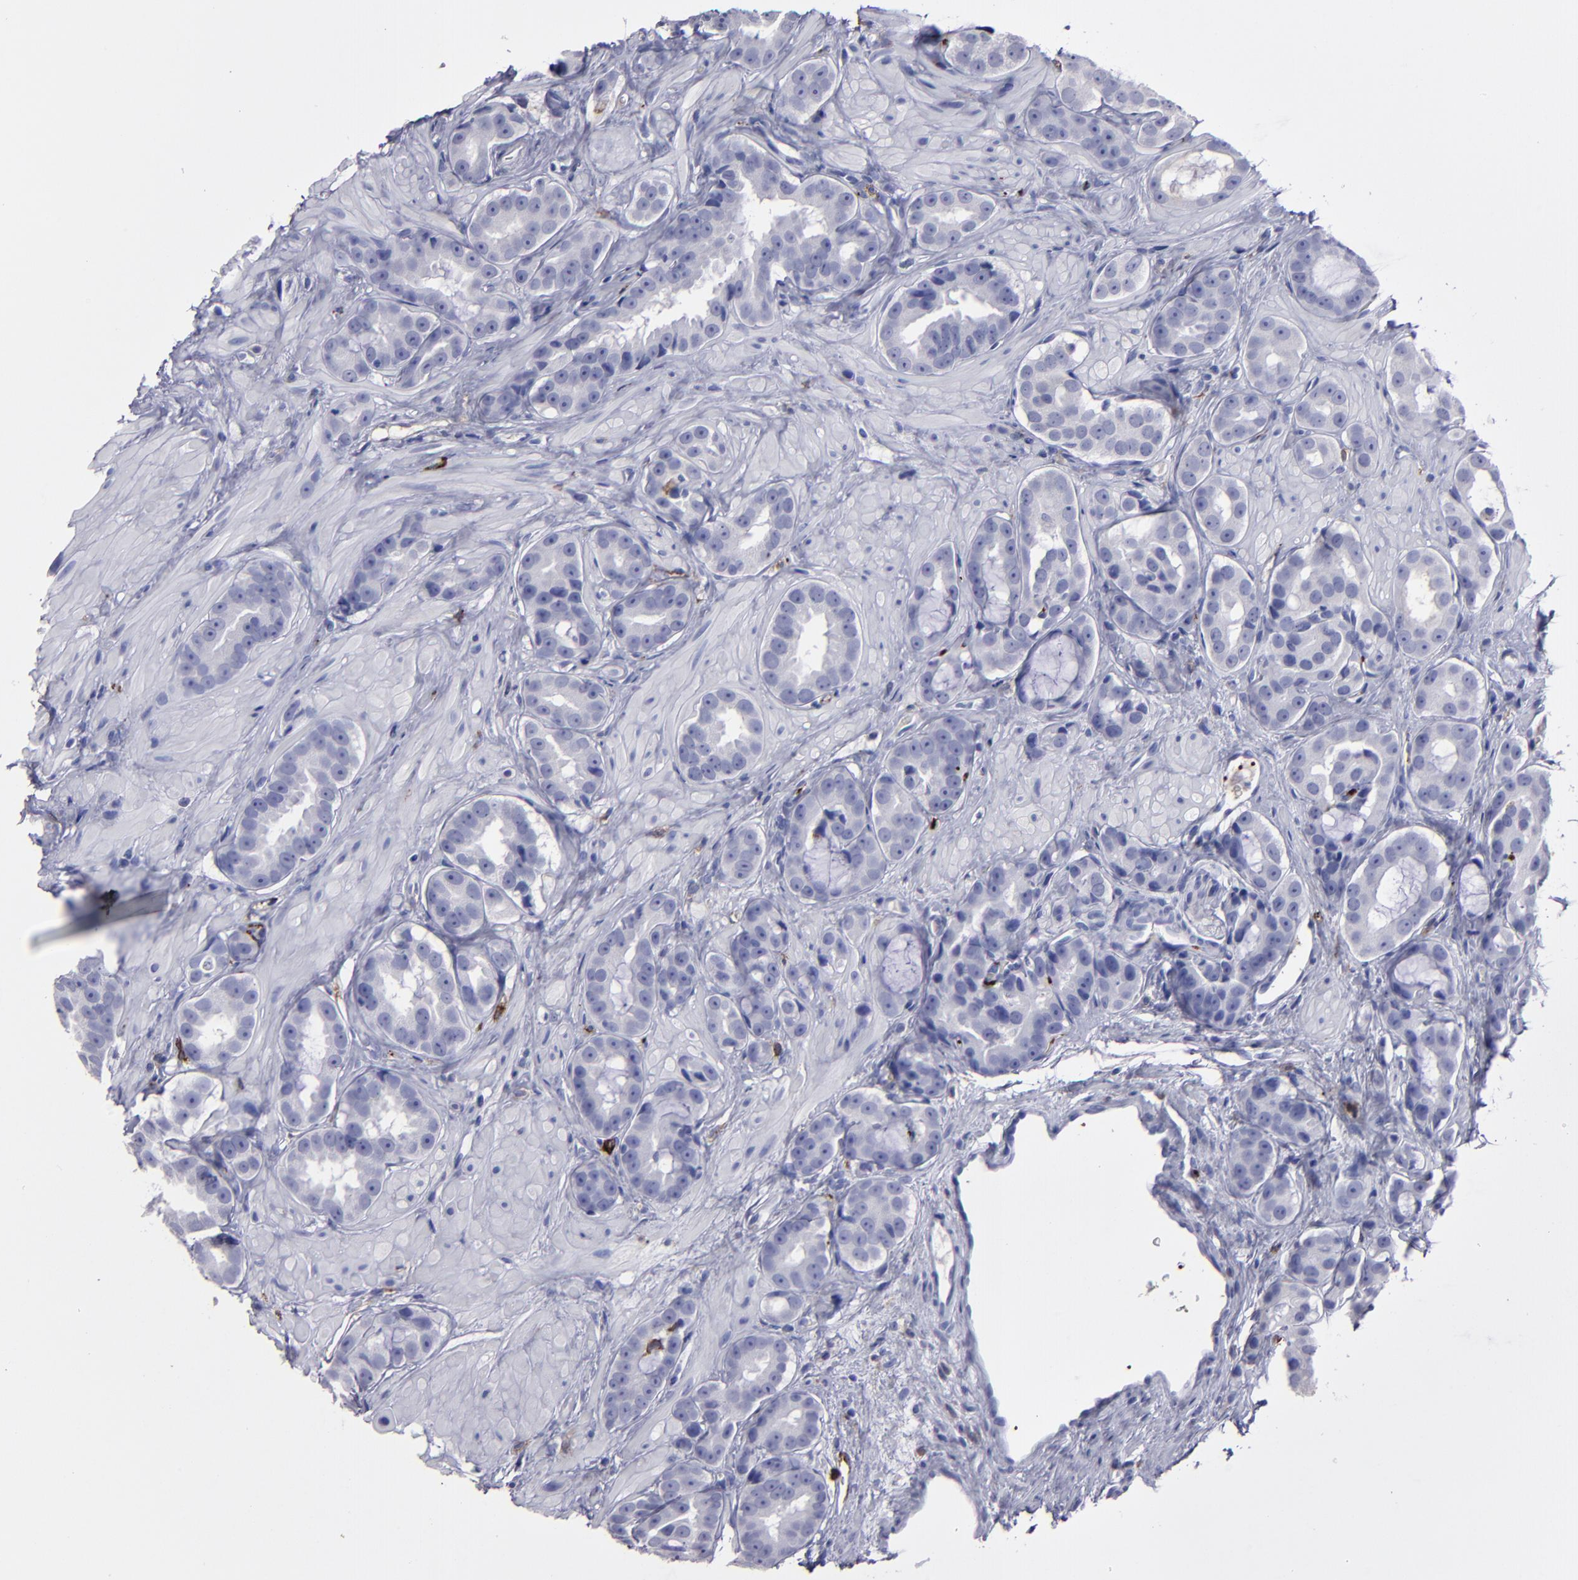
{"staining": {"intensity": "negative", "quantity": "none", "location": "none"}, "tissue": "prostate cancer", "cell_type": "Tumor cells", "image_type": "cancer", "snomed": [{"axis": "morphology", "description": "Adenocarcinoma, Low grade"}, {"axis": "topography", "description": "Prostate"}], "caption": "Prostate cancer was stained to show a protein in brown. There is no significant expression in tumor cells.", "gene": "CD36", "patient": {"sex": "male", "age": 59}}